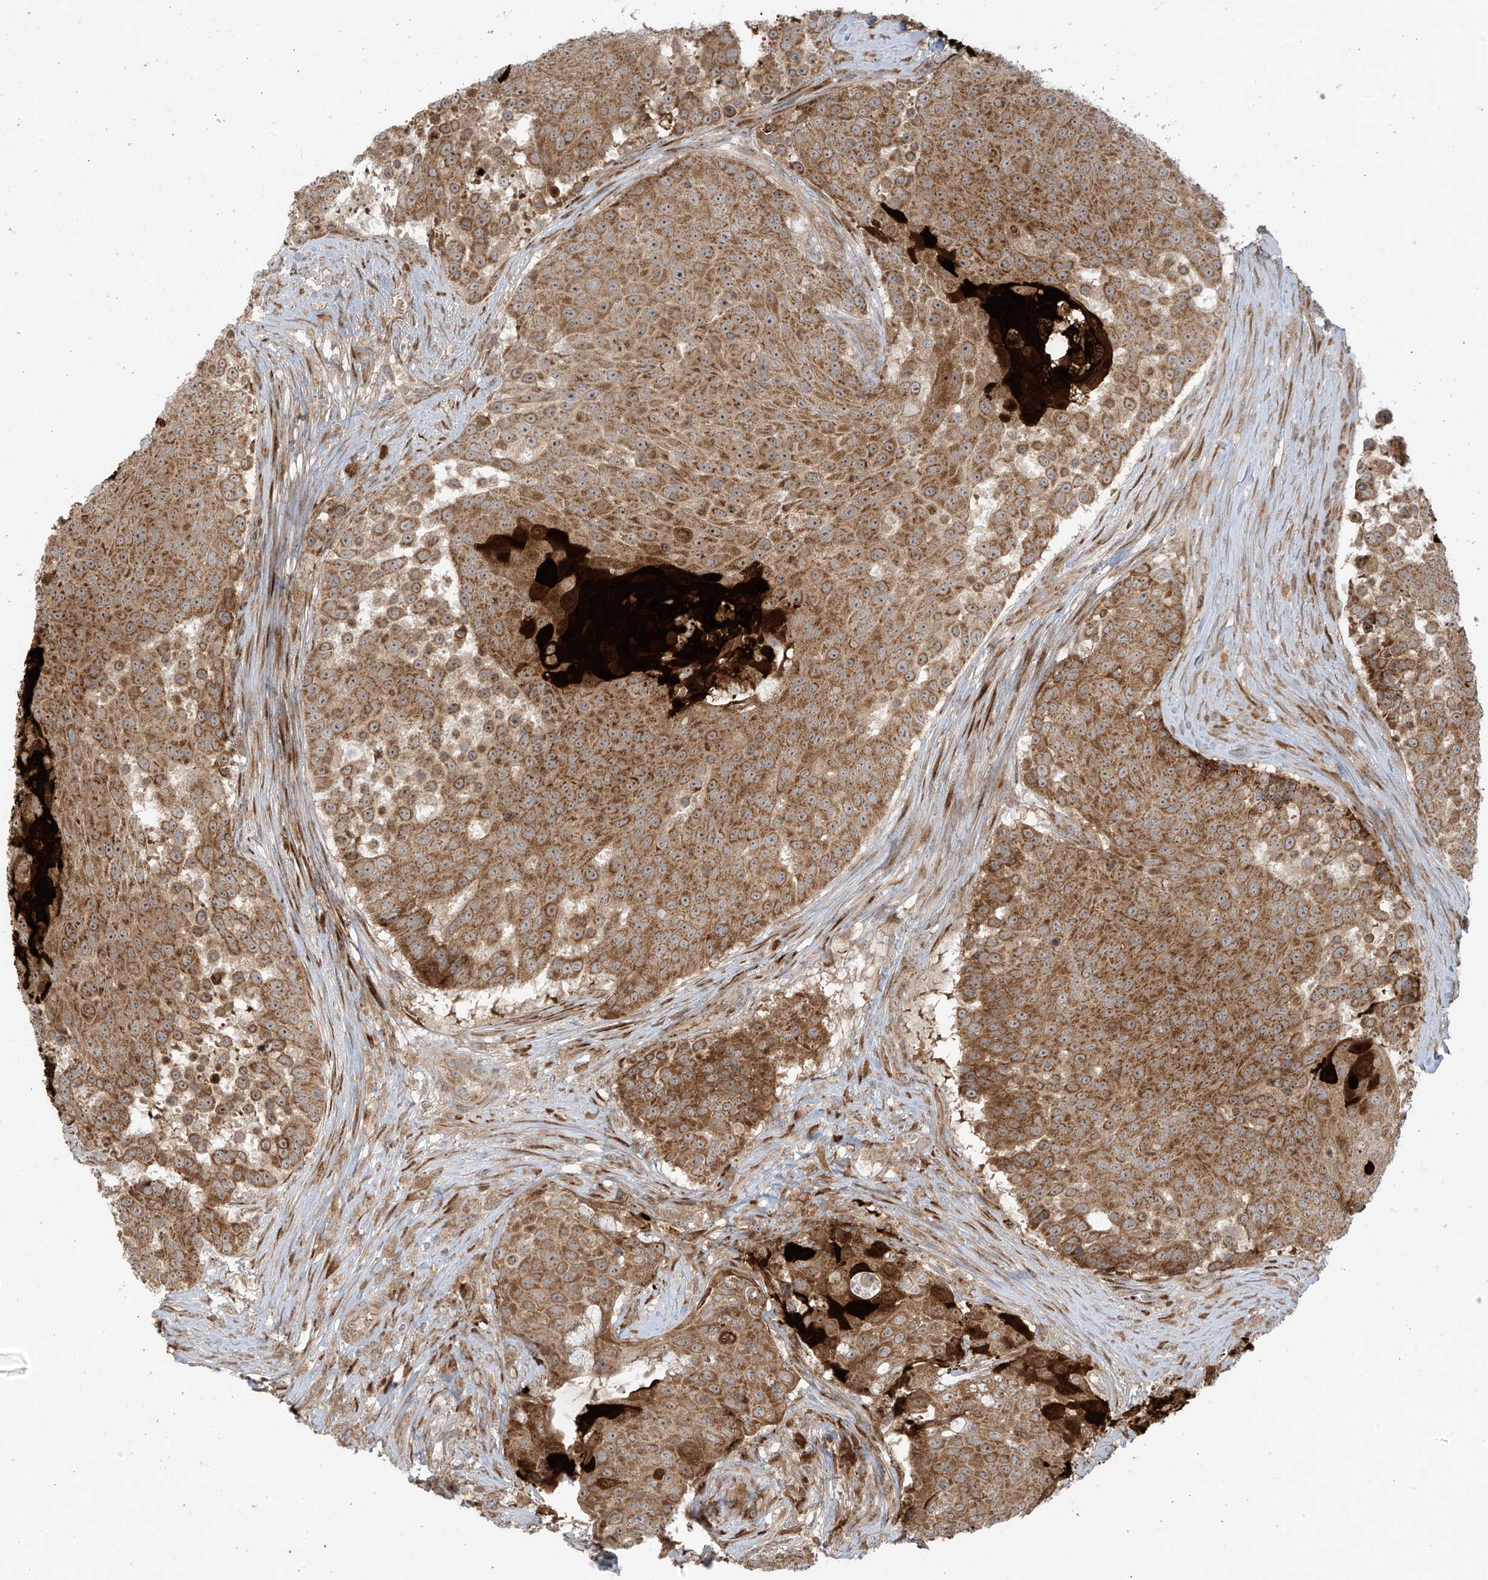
{"staining": {"intensity": "moderate", "quantity": ">75%", "location": "cytoplasmic/membranous"}, "tissue": "urothelial cancer", "cell_type": "Tumor cells", "image_type": "cancer", "snomed": [{"axis": "morphology", "description": "Urothelial carcinoma, High grade"}, {"axis": "topography", "description": "Urinary bladder"}], "caption": "Urothelial cancer was stained to show a protein in brown. There is medium levels of moderate cytoplasmic/membranous staining in about >75% of tumor cells.", "gene": "KATNIP", "patient": {"sex": "female", "age": 63}}